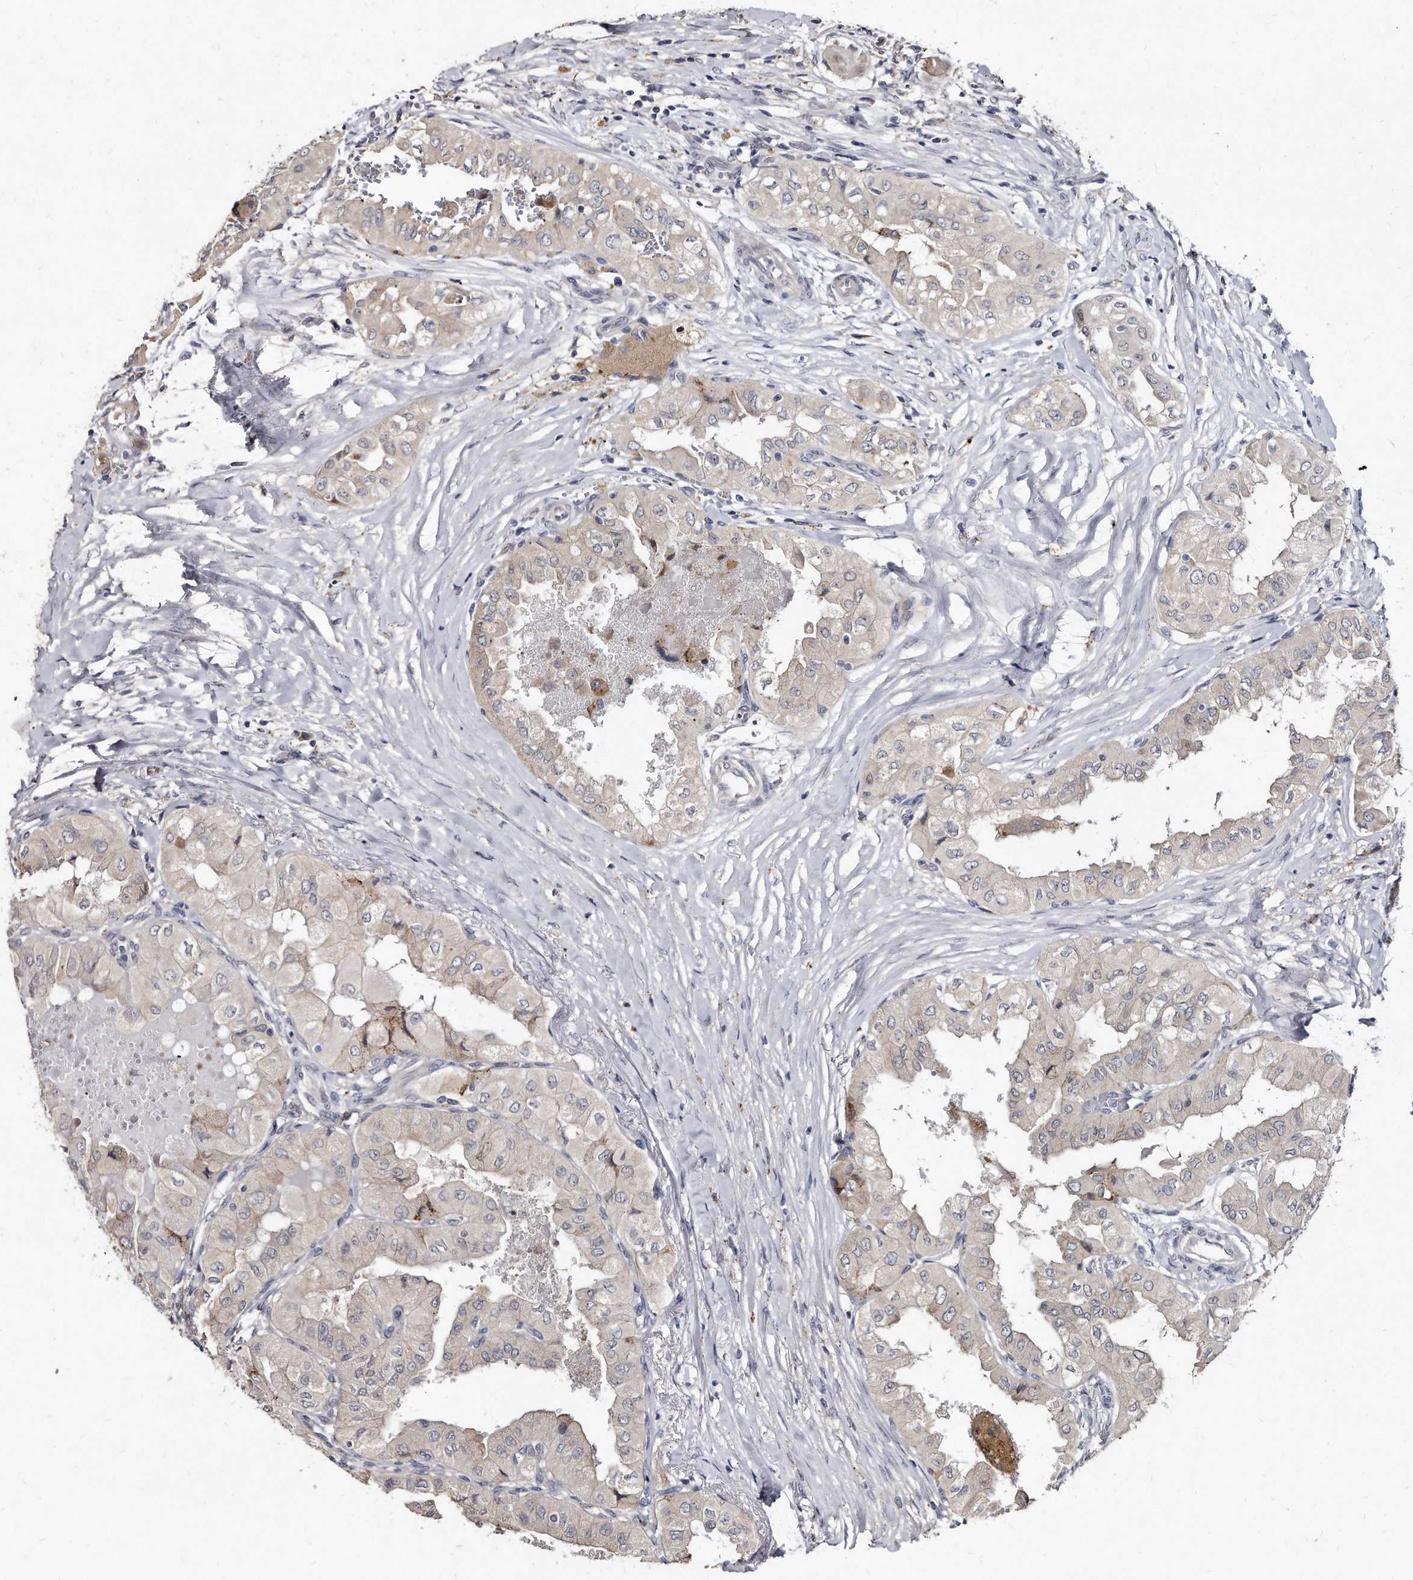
{"staining": {"intensity": "negative", "quantity": "none", "location": "none"}, "tissue": "thyroid cancer", "cell_type": "Tumor cells", "image_type": "cancer", "snomed": [{"axis": "morphology", "description": "Papillary adenocarcinoma, NOS"}, {"axis": "topography", "description": "Thyroid gland"}], "caption": "Immunohistochemical staining of human thyroid cancer (papillary adenocarcinoma) shows no significant staining in tumor cells.", "gene": "KLHDC3", "patient": {"sex": "female", "age": 59}}